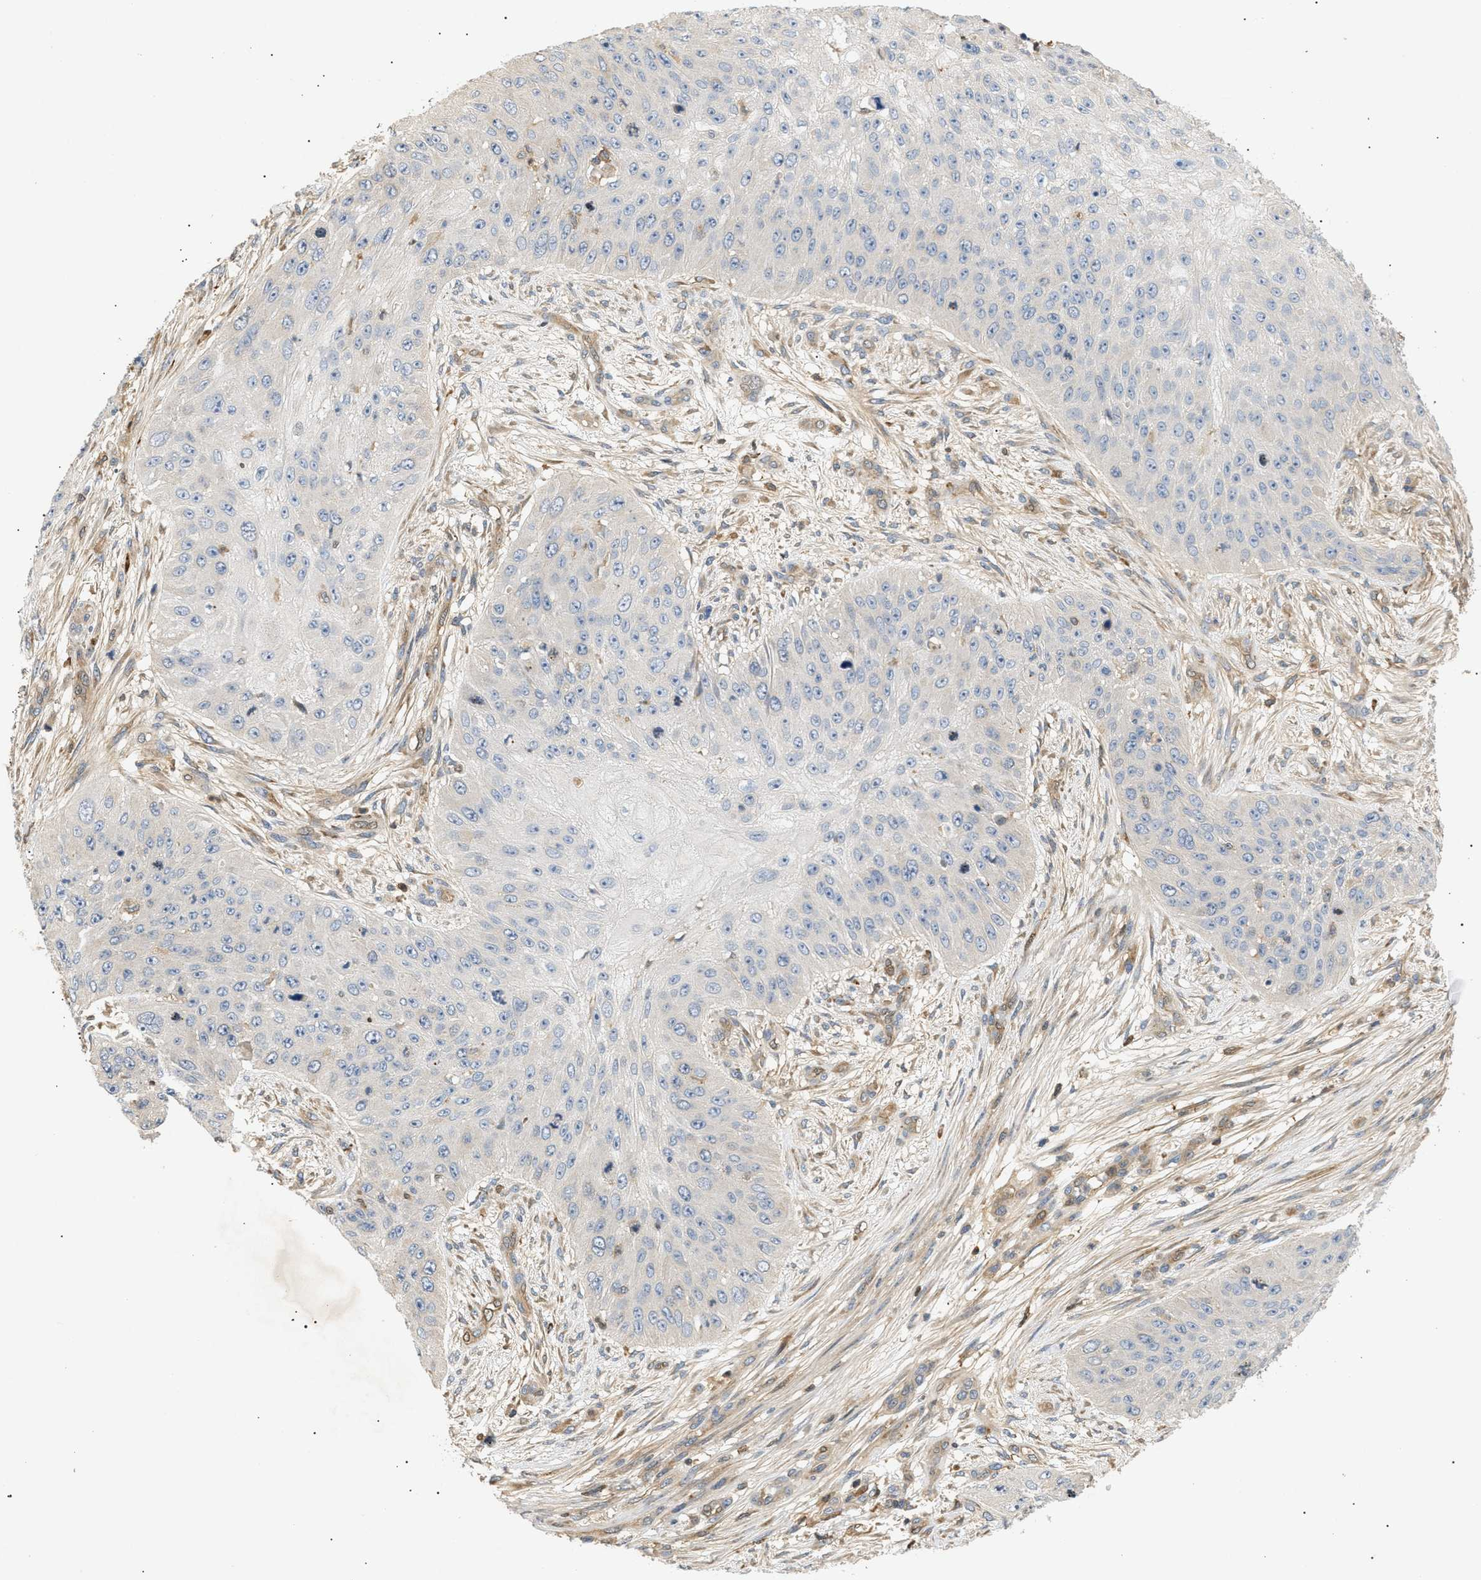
{"staining": {"intensity": "negative", "quantity": "none", "location": "none"}, "tissue": "skin cancer", "cell_type": "Tumor cells", "image_type": "cancer", "snomed": [{"axis": "morphology", "description": "Squamous cell carcinoma, NOS"}, {"axis": "topography", "description": "Skin"}], "caption": "This is an immunohistochemistry image of human skin cancer. There is no positivity in tumor cells.", "gene": "FARS2", "patient": {"sex": "female", "age": 80}}